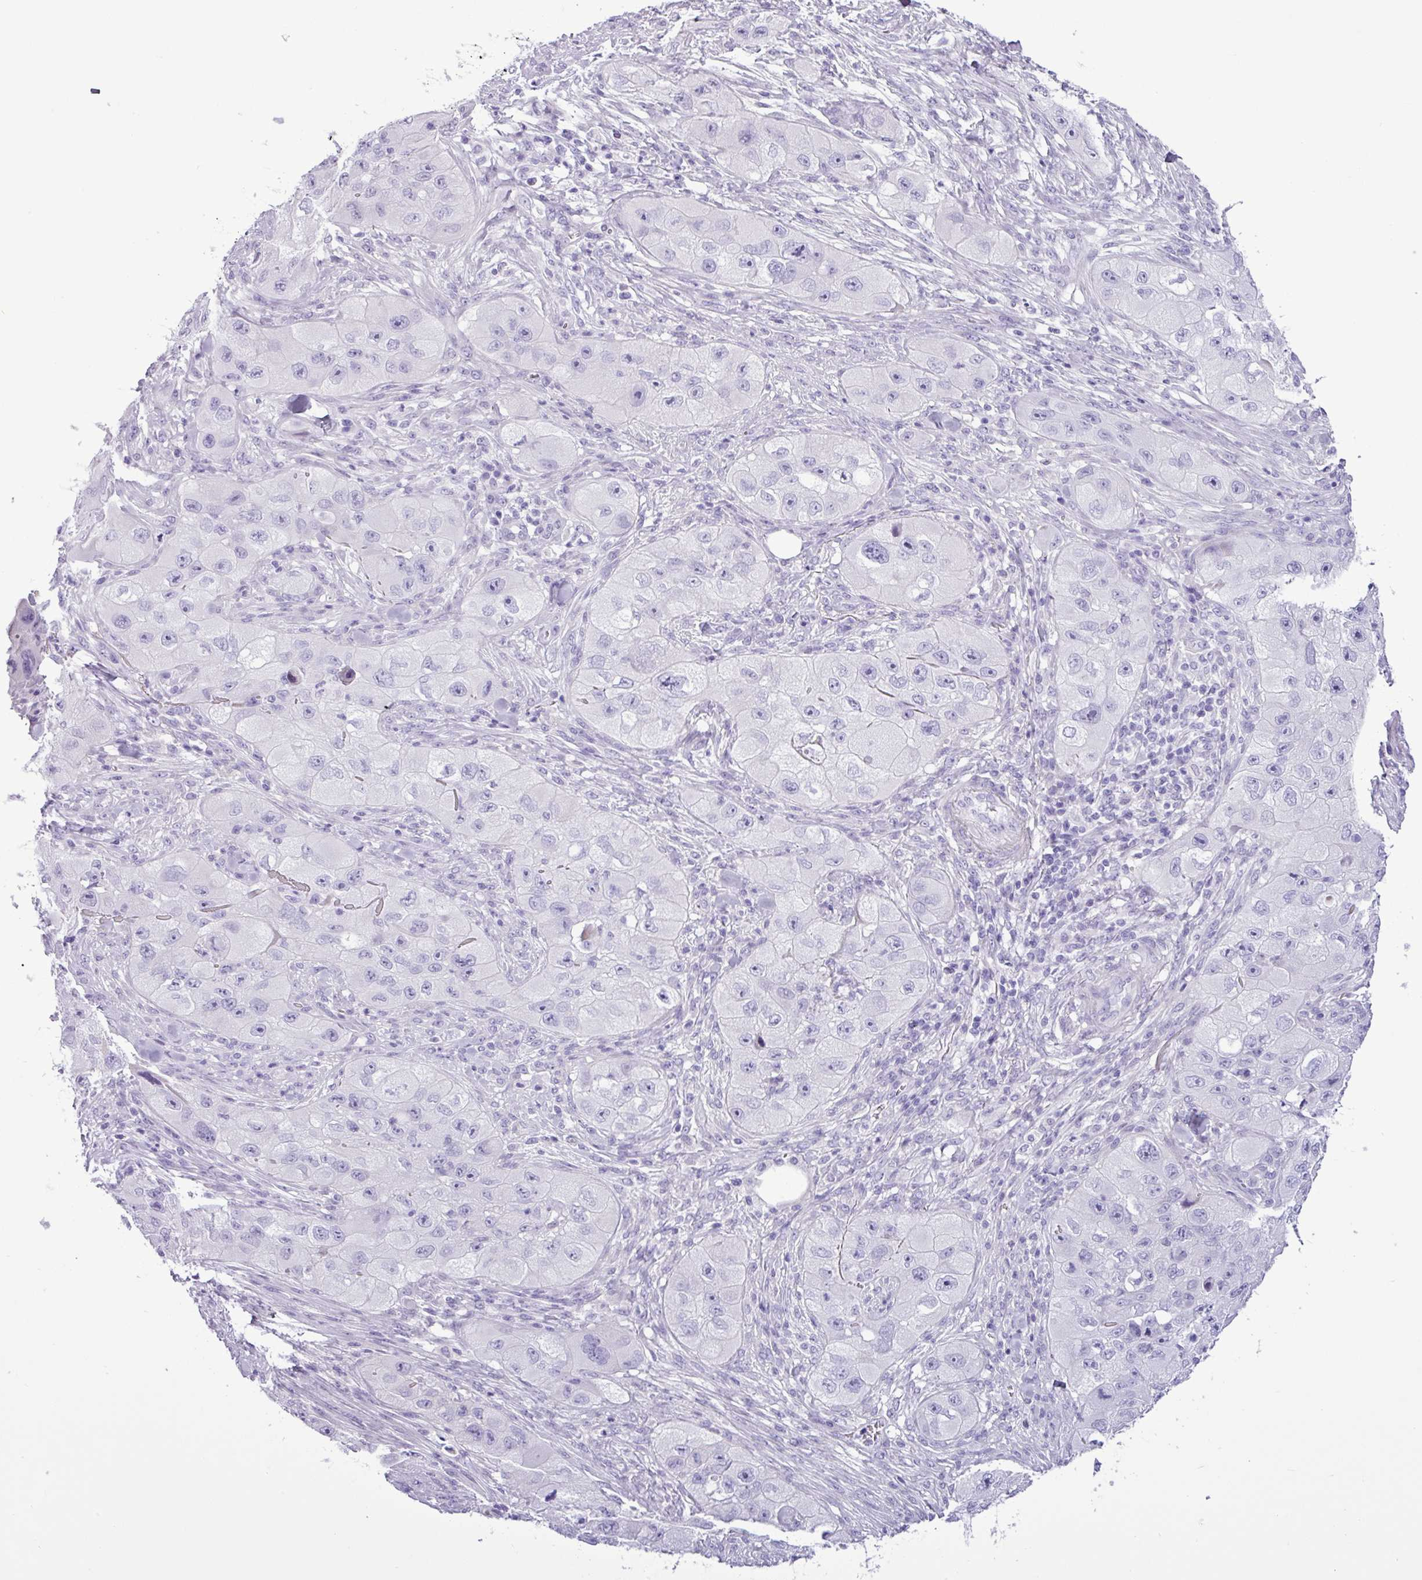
{"staining": {"intensity": "negative", "quantity": "none", "location": "none"}, "tissue": "skin cancer", "cell_type": "Tumor cells", "image_type": "cancer", "snomed": [{"axis": "morphology", "description": "Squamous cell carcinoma, NOS"}, {"axis": "topography", "description": "Skin"}, {"axis": "topography", "description": "Subcutis"}], "caption": "Immunohistochemistry (IHC) image of human skin cancer stained for a protein (brown), which displays no positivity in tumor cells.", "gene": "ALDH3A1", "patient": {"sex": "male", "age": 73}}